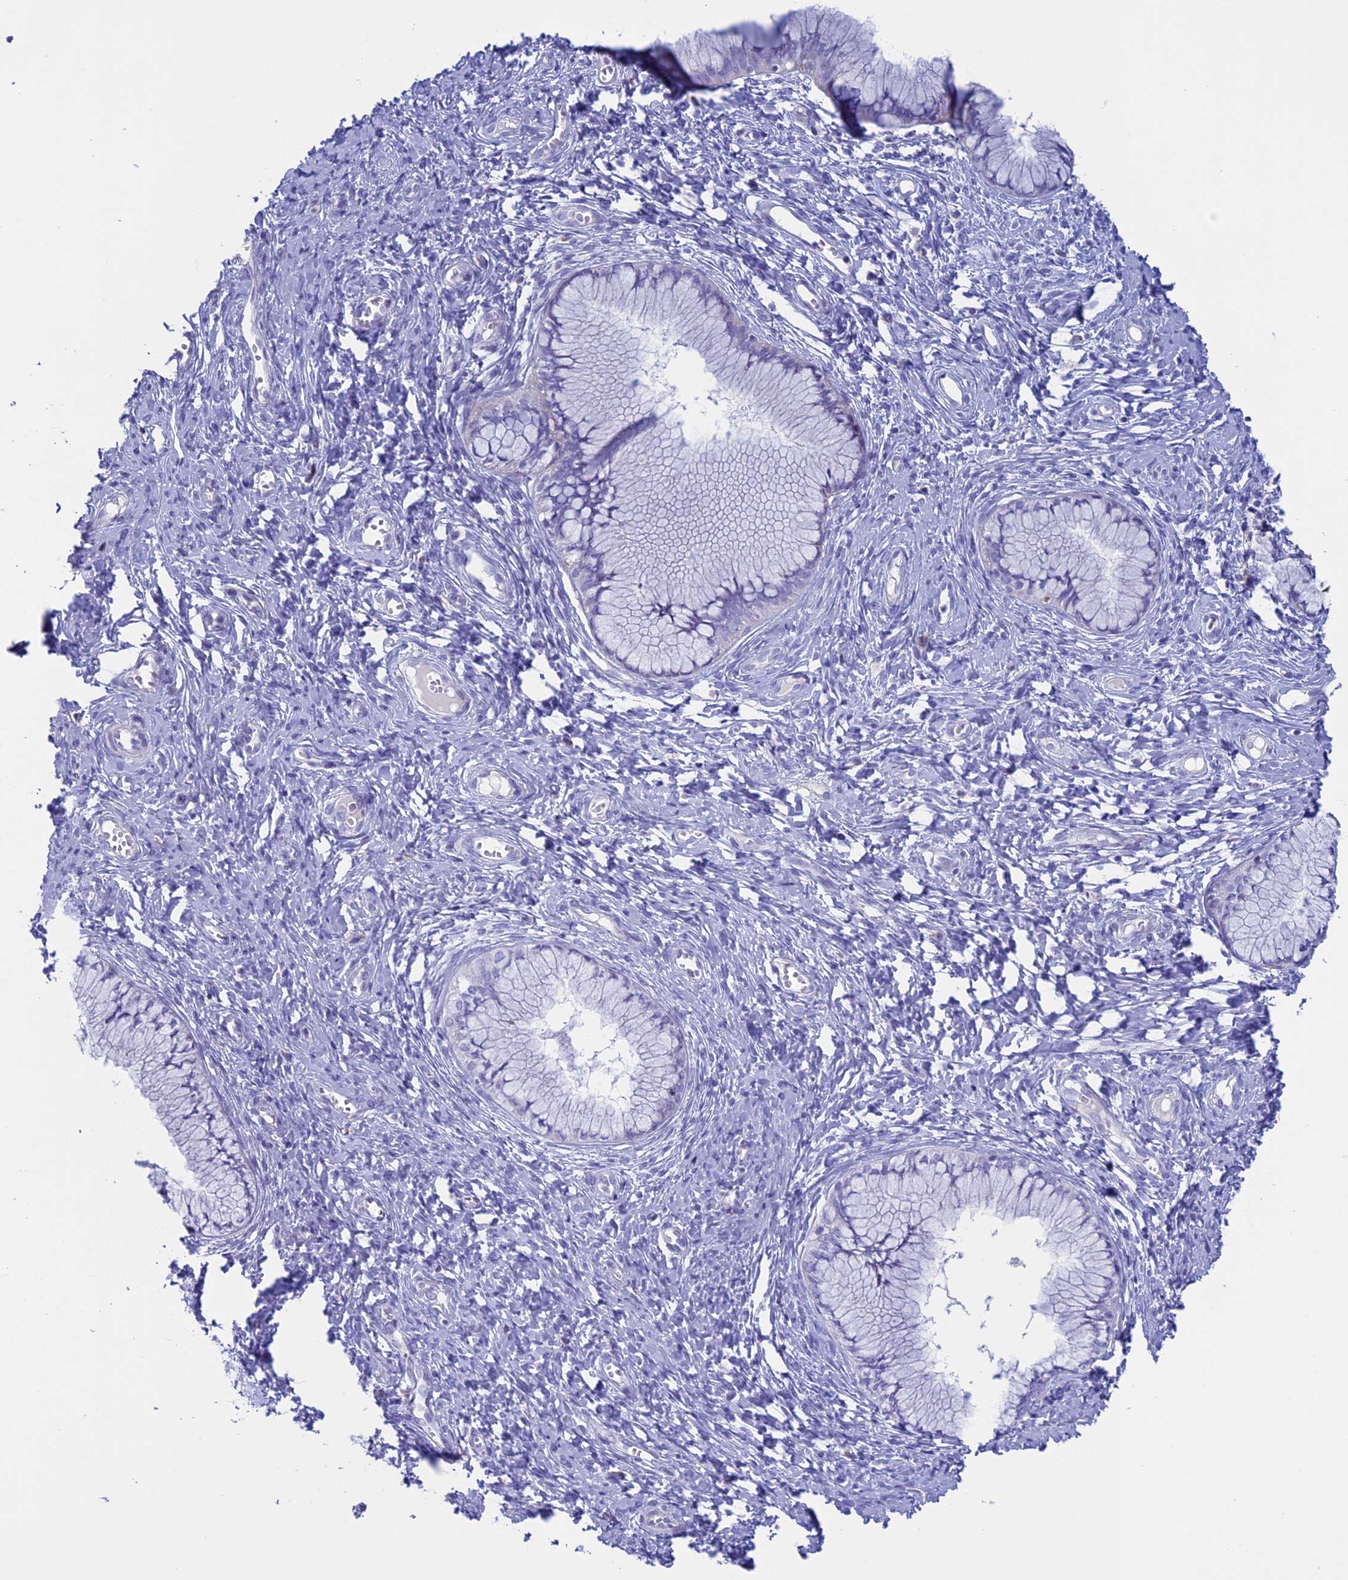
{"staining": {"intensity": "negative", "quantity": "none", "location": "none"}, "tissue": "cervix", "cell_type": "Glandular cells", "image_type": "normal", "snomed": [{"axis": "morphology", "description": "Normal tissue, NOS"}, {"axis": "topography", "description": "Cervix"}], "caption": "This is an immunohistochemistry histopathology image of benign human cervix. There is no positivity in glandular cells.", "gene": "ZNF563", "patient": {"sex": "female", "age": 42}}